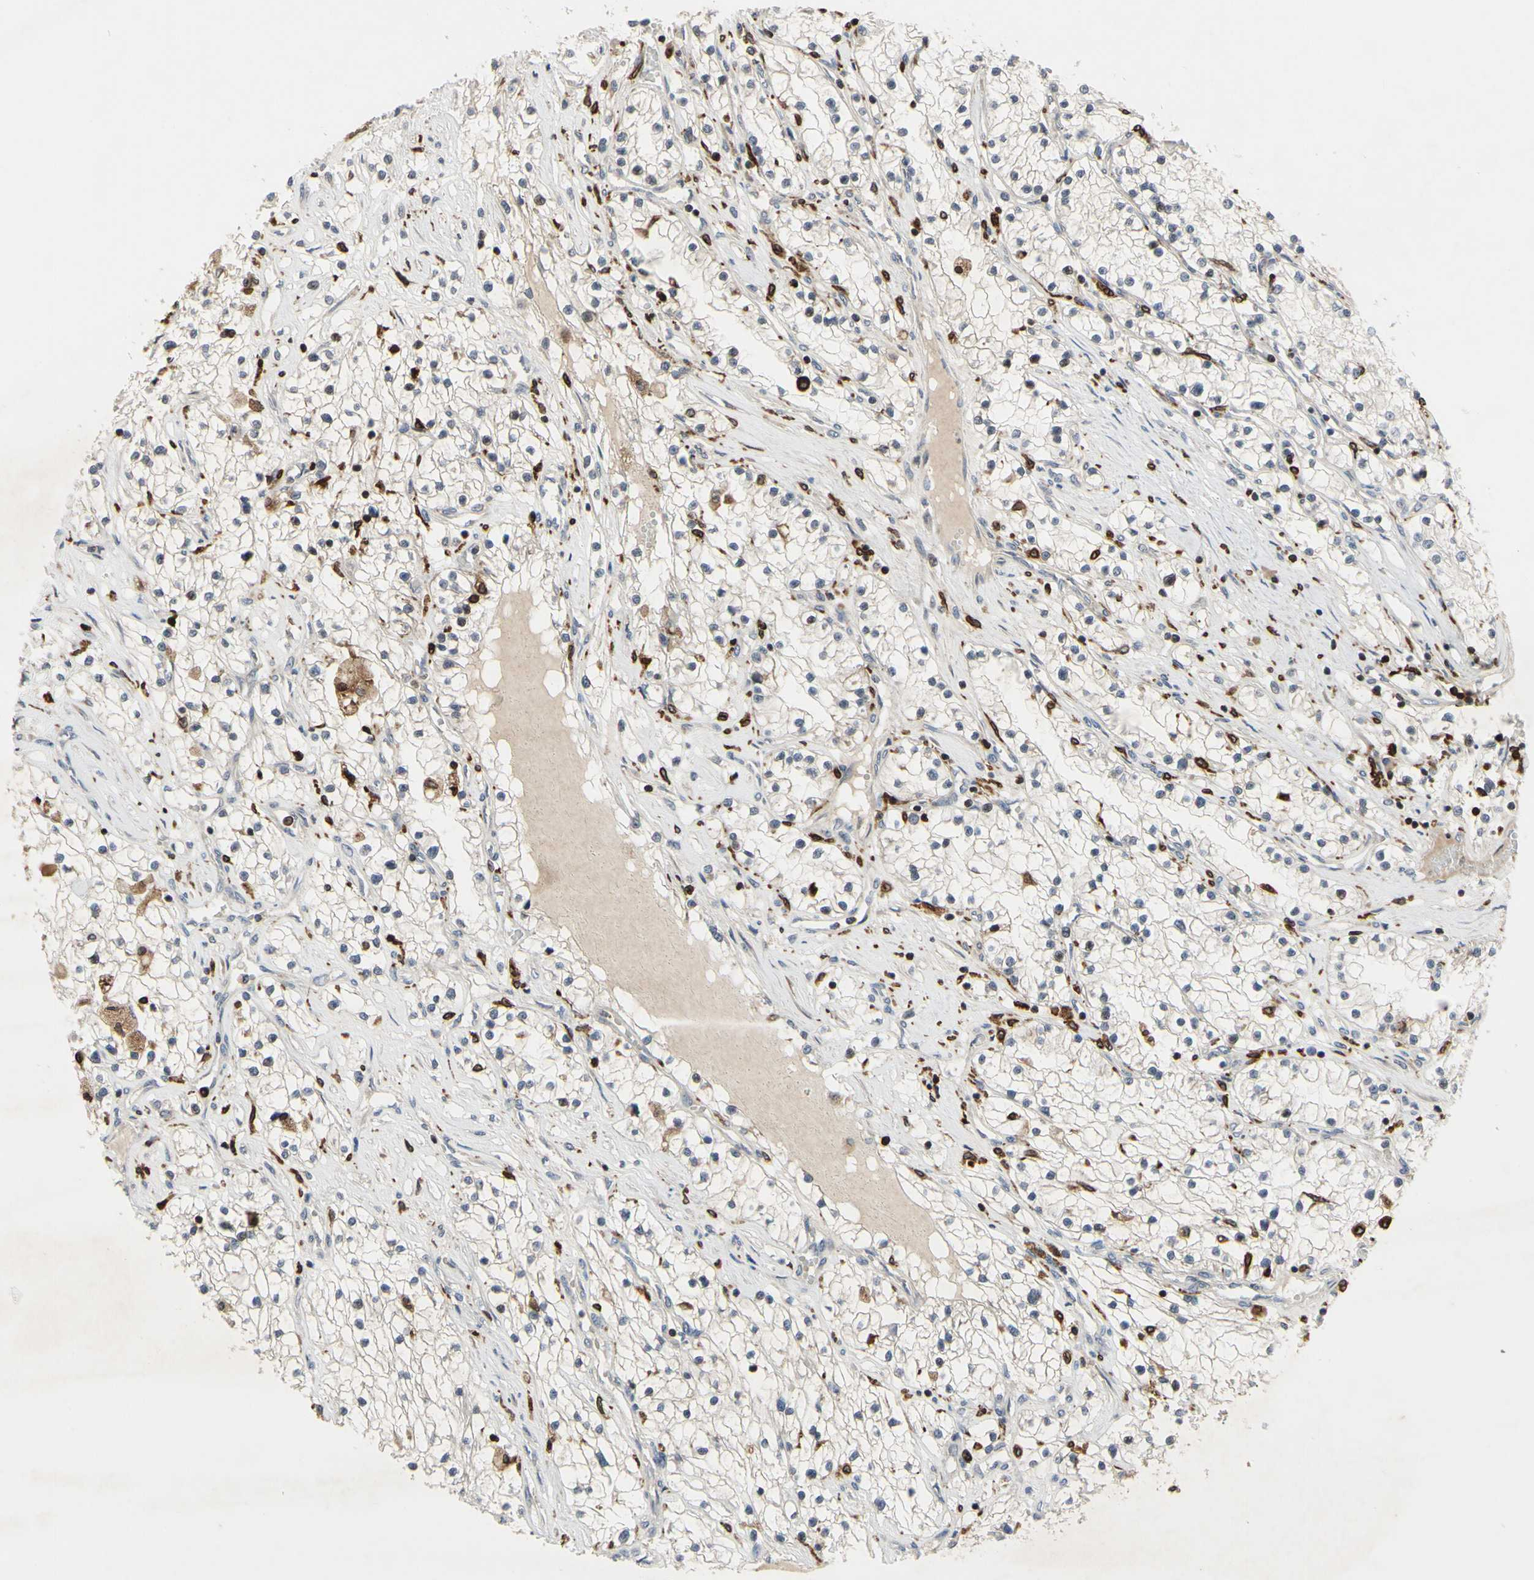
{"staining": {"intensity": "negative", "quantity": "none", "location": "none"}, "tissue": "renal cancer", "cell_type": "Tumor cells", "image_type": "cancer", "snomed": [{"axis": "morphology", "description": "Adenocarcinoma, NOS"}, {"axis": "topography", "description": "Kidney"}], "caption": "The immunohistochemistry (IHC) image has no significant positivity in tumor cells of renal cancer tissue. (Stains: DAB (3,3'-diaminobenzidine) IHC with hematoxylin counter stain, Microscopy: brightfield microscopy at high magnification).", "gene": "PLXNA2", "patient": {"sex": "male", "age": 68}}